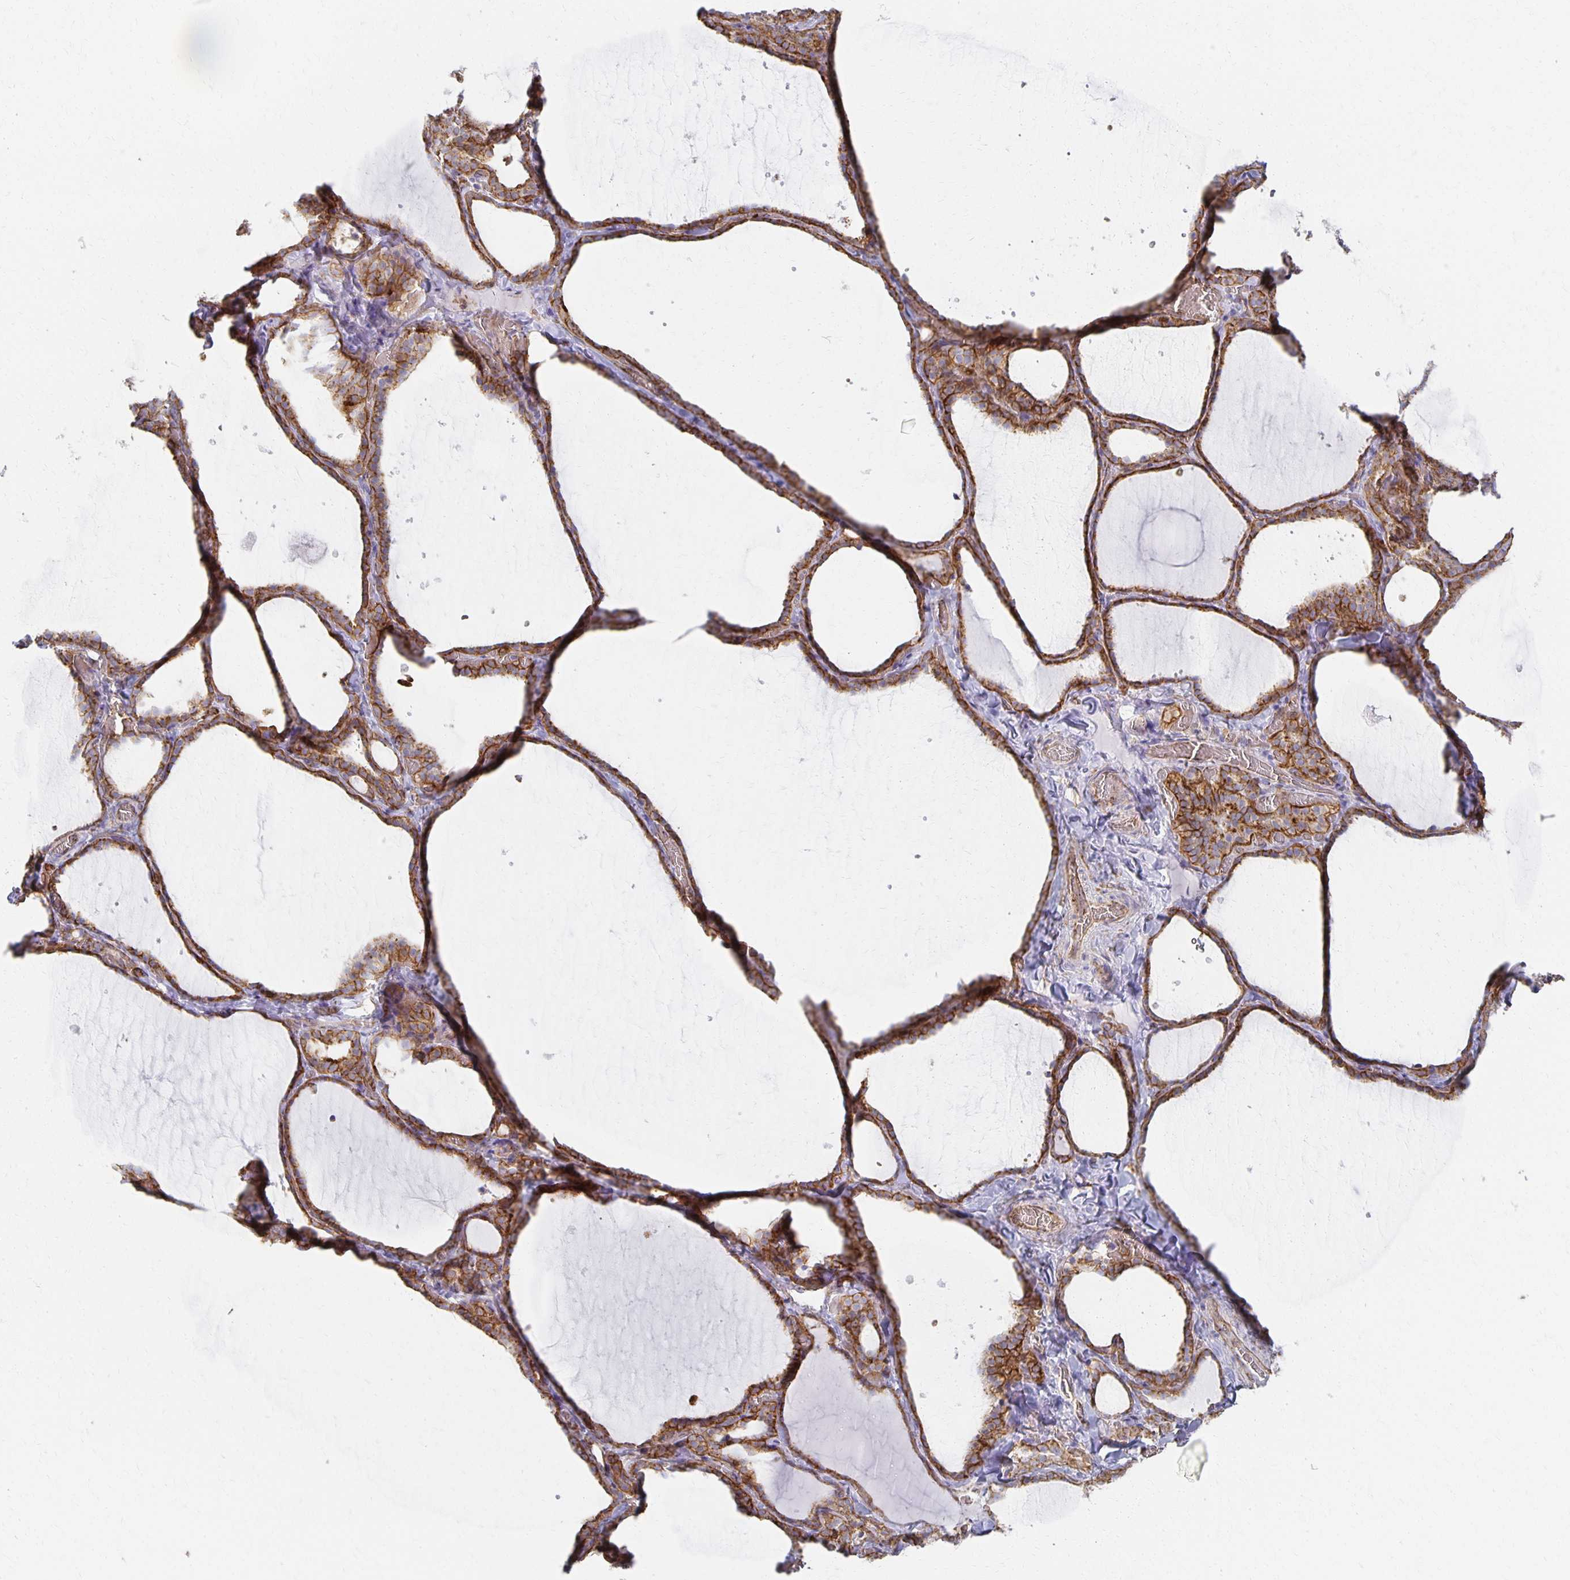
{"staining": {"intensity": "moderate", "quantity": ">75%", "location": "cytoplasmic/membranous"}, "tissue": "thyroid gland", "cell_type": "Glandular cells", "image_type": "normal", "snomed": [{"axis": "morphology", "description": "Normal tissue, NOS"}, {"axis": "topography", "description": "Thyroid gland"}], "caption": "Immunohistochemical staining of normal thyroid gland demonstrates >75% levels of moderate cytoplasmic/membranous protein expression in about >75% of glandular cells. Nuclei are stained in blue.", "gene": "TAAR1", "patient": {"sex": "female", "age": 22}}